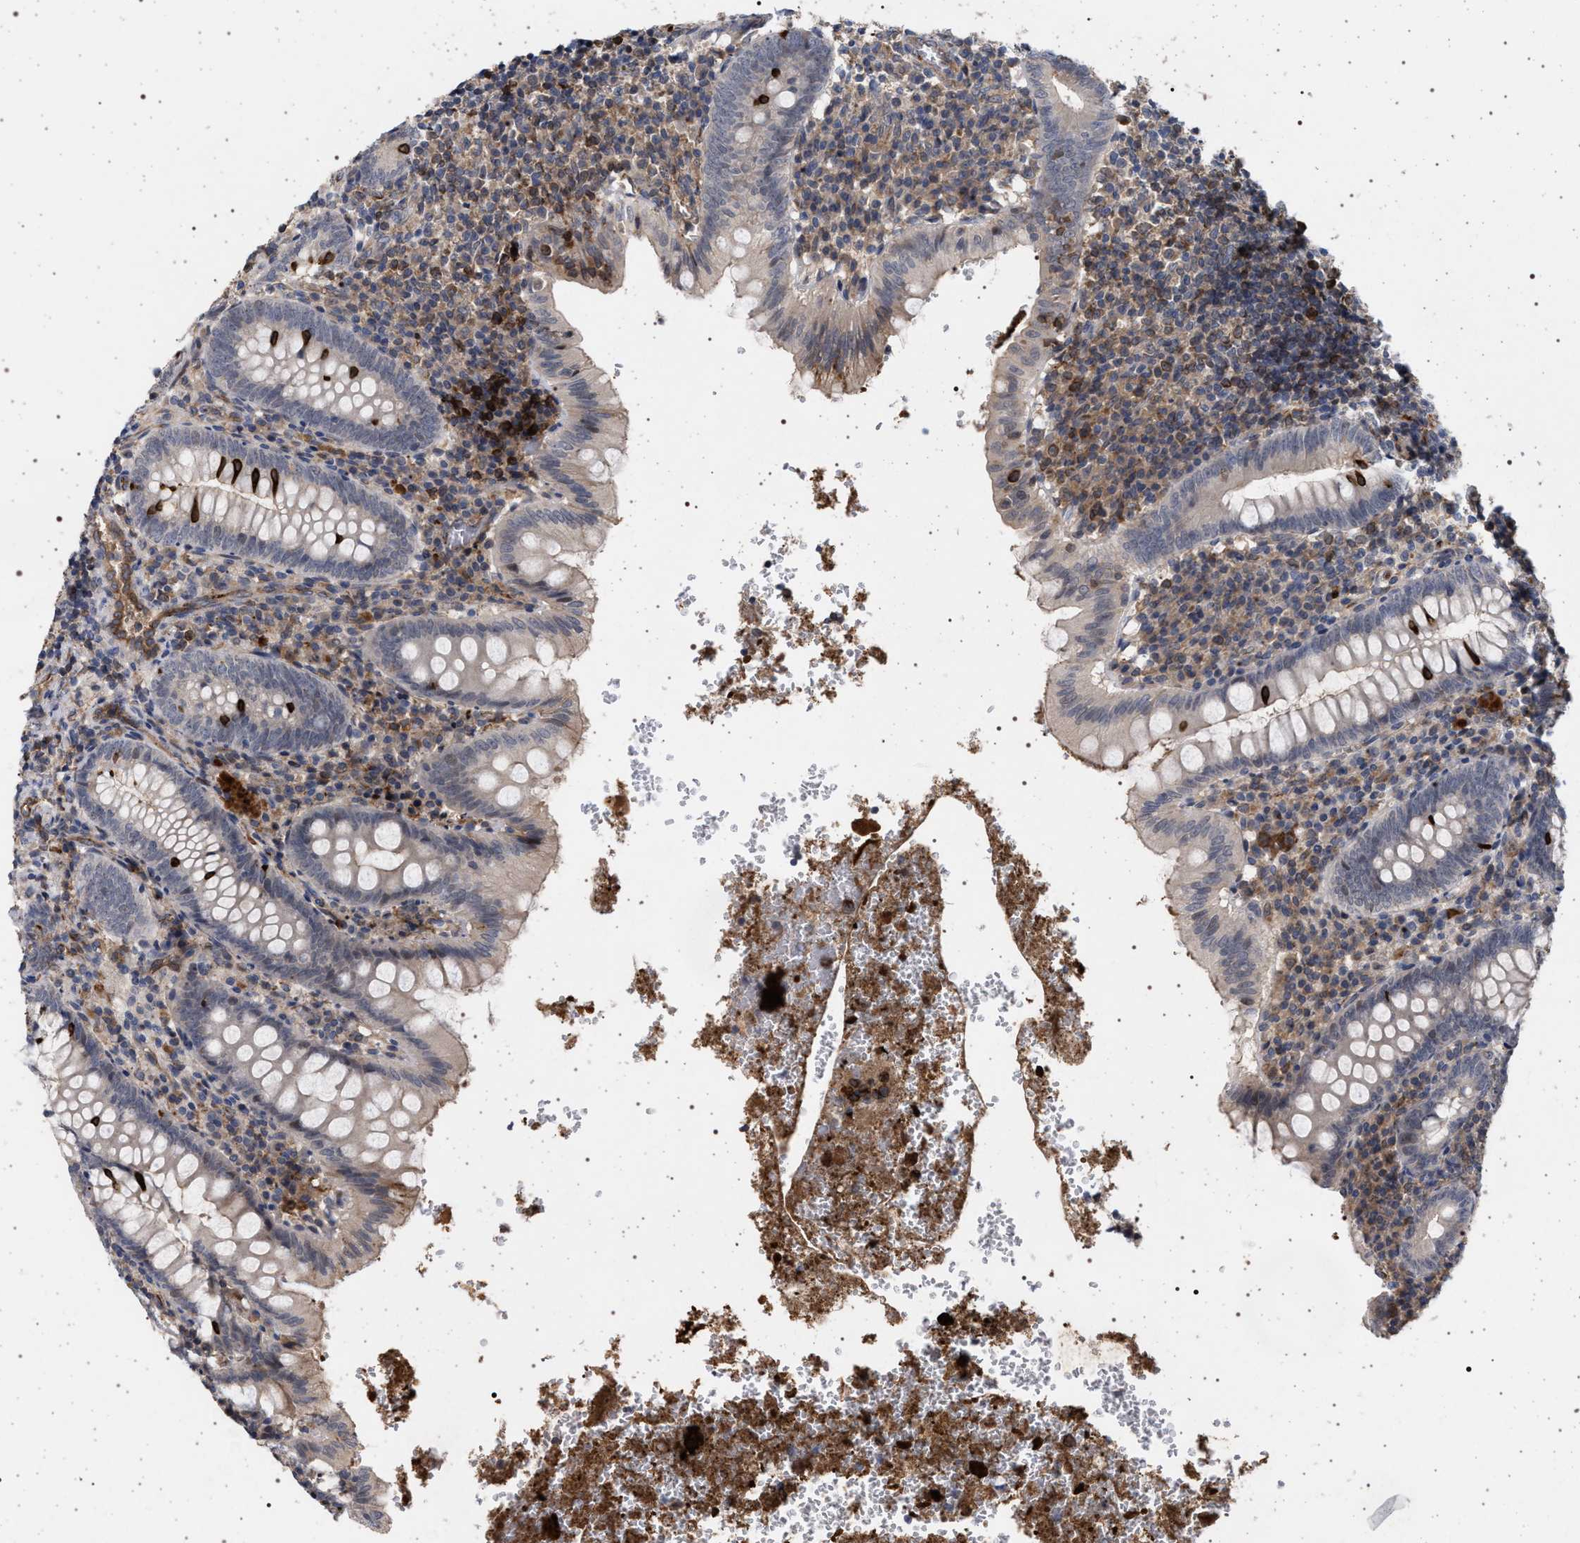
{"staining": {"intensity": "strong", "quantity": "<25%", "location": "cytoplasmic/membranous"}, "tissue": "appendix", "cell_type": "Glandular cells", "image_type": "normal", "snomed": [{"axis": "morphology", "description": "Normal tissue, NOS"}, {"axis": "topography", "description": "Appendix"}], "caption": "Strong cytoplasmic/membranous protein staining is identified in approximately <25% of glandular cells in appendix. The staining is performed using DAB (3,3'-diaminobenzidine) brown chromogen to label protein expression. The nuclei are counter-stained blue using hematoxylin.", "gene": "RBM48", "patient": {"sex": "male", "age": 8}}